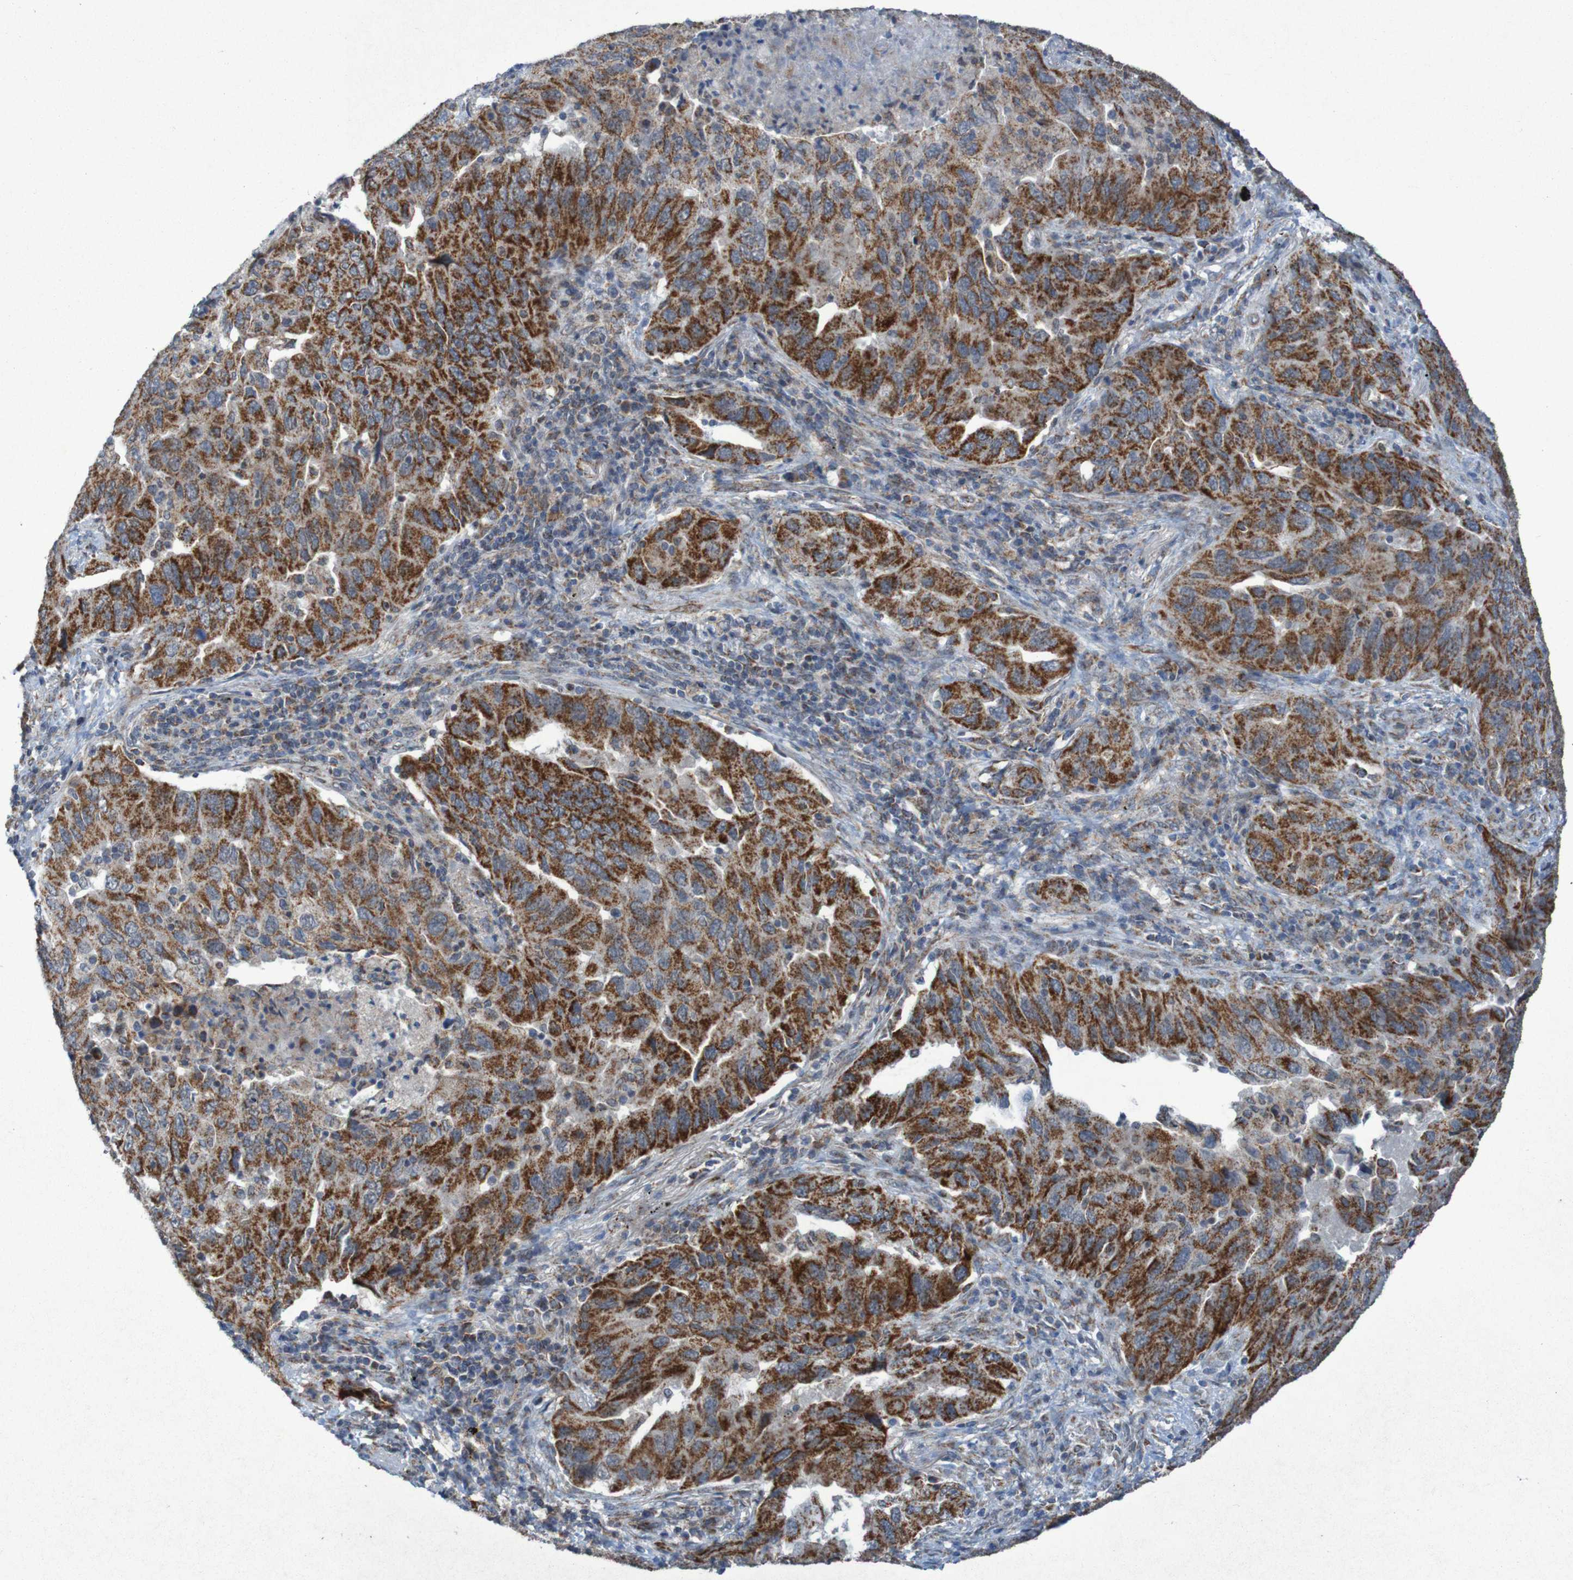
{"staining": {"intensity": "strong", "quantity": ">75%", "location": "cytoplasmic/membranous"}, "tissue": "lung cancer", "cell_type": "Tumor cells", "image_type": "cancer", "snomed": [{"axis": "morphology", "description": "Adenocarcinoma, NOS"}, {"axis": "topography", "description": "Lung"}], "caption": "An image of human adenocarcinoma (lung) stained for a protein shows strong cytoplasmic/membranous brown staining in tumor cells.", "gene": "CCDC51", "patient": {"sex": "female", "age": 65}}